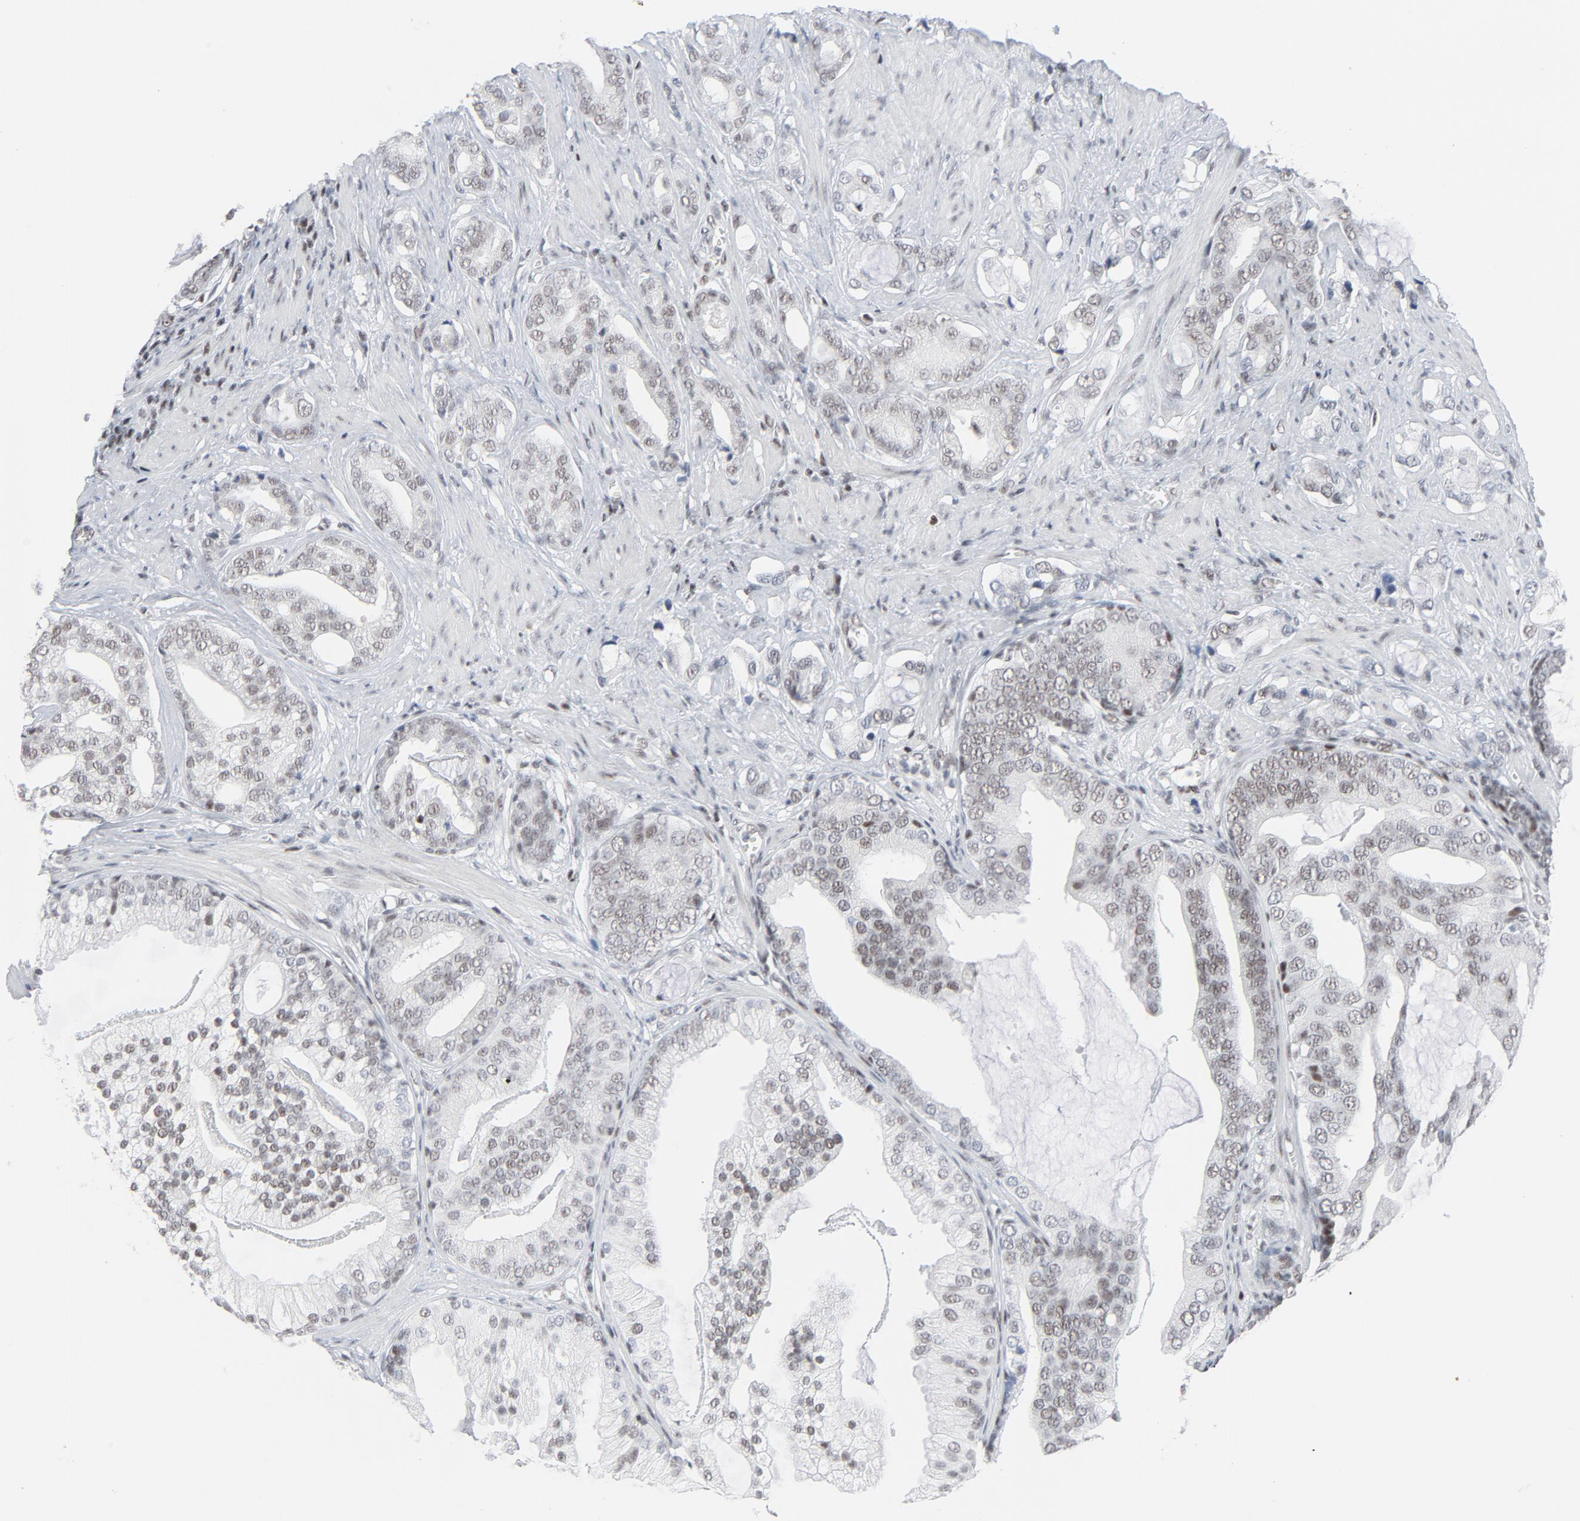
{"staining": {"intensity": "weak", "quantity": "25%-75%", "location": "nuclear"}, "tissue": "prostate cancer", "cell_type": "Tumor cells", "image_type": "cancer", "snomed": [{"axis": "morphology", "description": "Adenocarcinoma, Medium grade"}, {"axis": "topography", "description": "Prostate"}], "caption": "Weak nuclear protein positivity is seen in about 25%-75% of tumor cells in prostate medium-grade adenocarcinoma.", "gene": "GABPA", "patient": {"sex": "male", "age": 53}}